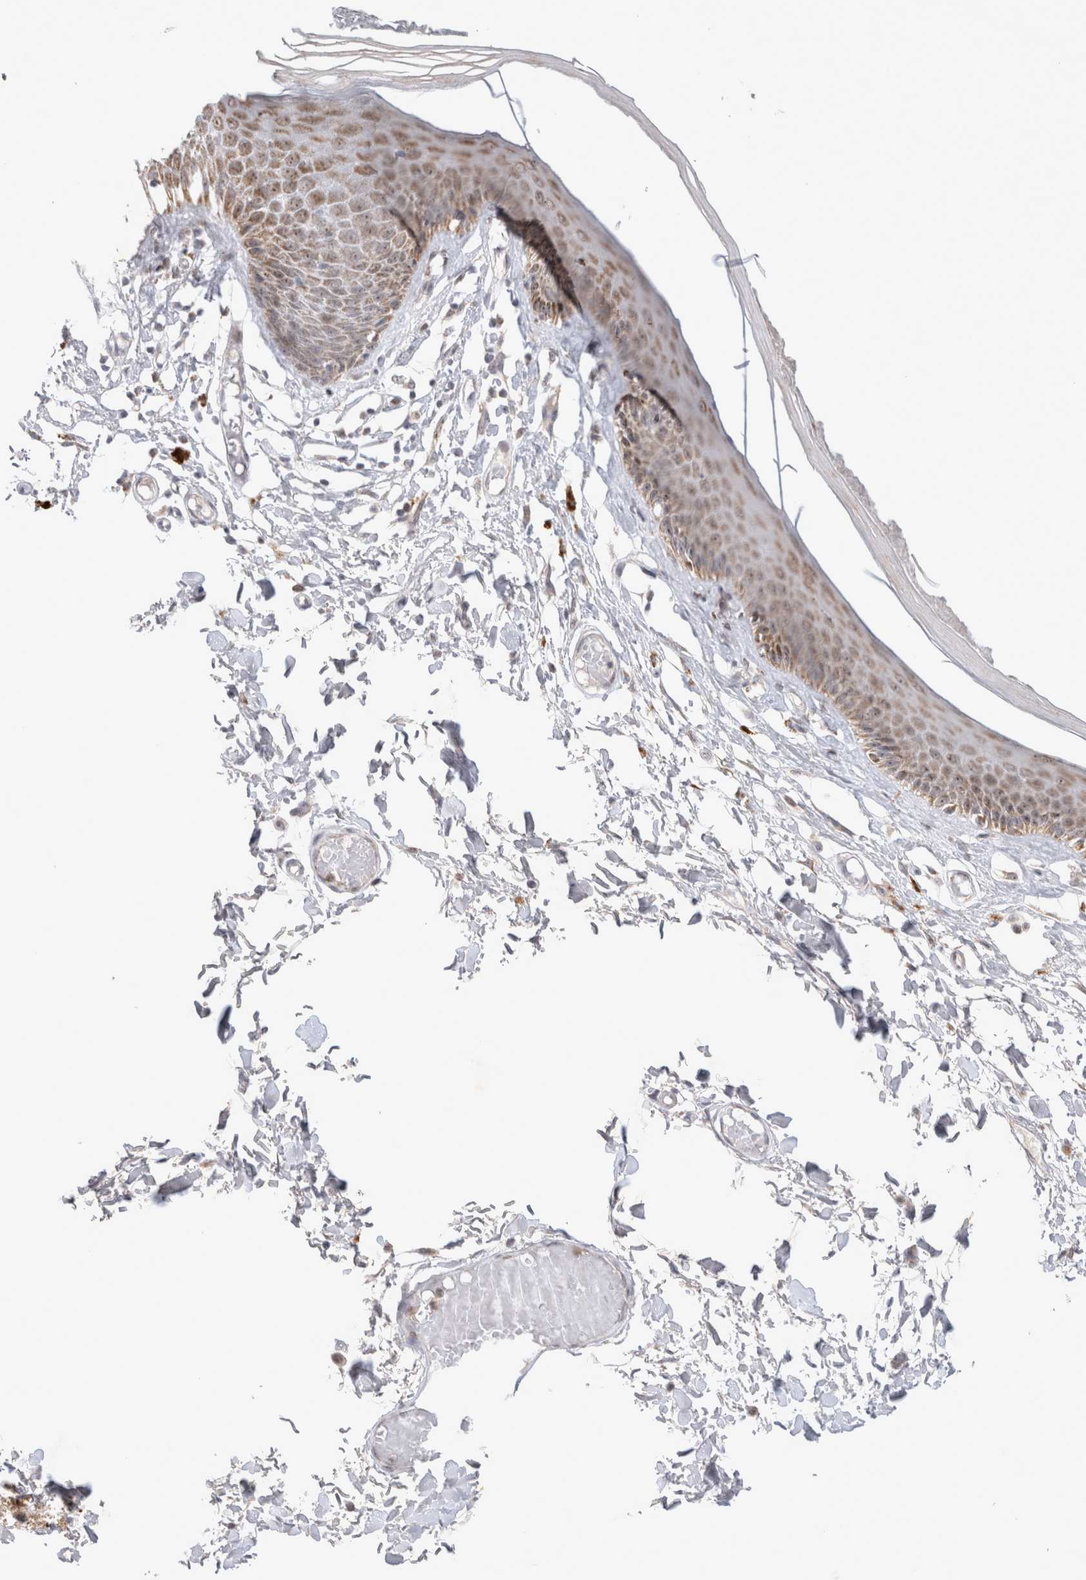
{"staining": {"intensity": "moderate", "quantity": ">75%", "location": "cytoplasmic/membranous,nuclear"}, "tissue": "skin", "cell_type": "Epidermal cells", "image_type": "normal", "snomed": [{"axis": "morphology", "description": "Normal tissue, NOS"}, {"axis": "topography", "description": "Vulva"}], "caption": "Immunohistochemistry of benign human skin shows medium levels of moderate cytoplasmic/membranous,nuclear positivity in approximately >75% of epidermal cells.", "gene": "MRPL37", "patient": {"sex": "female", "age": 73}}